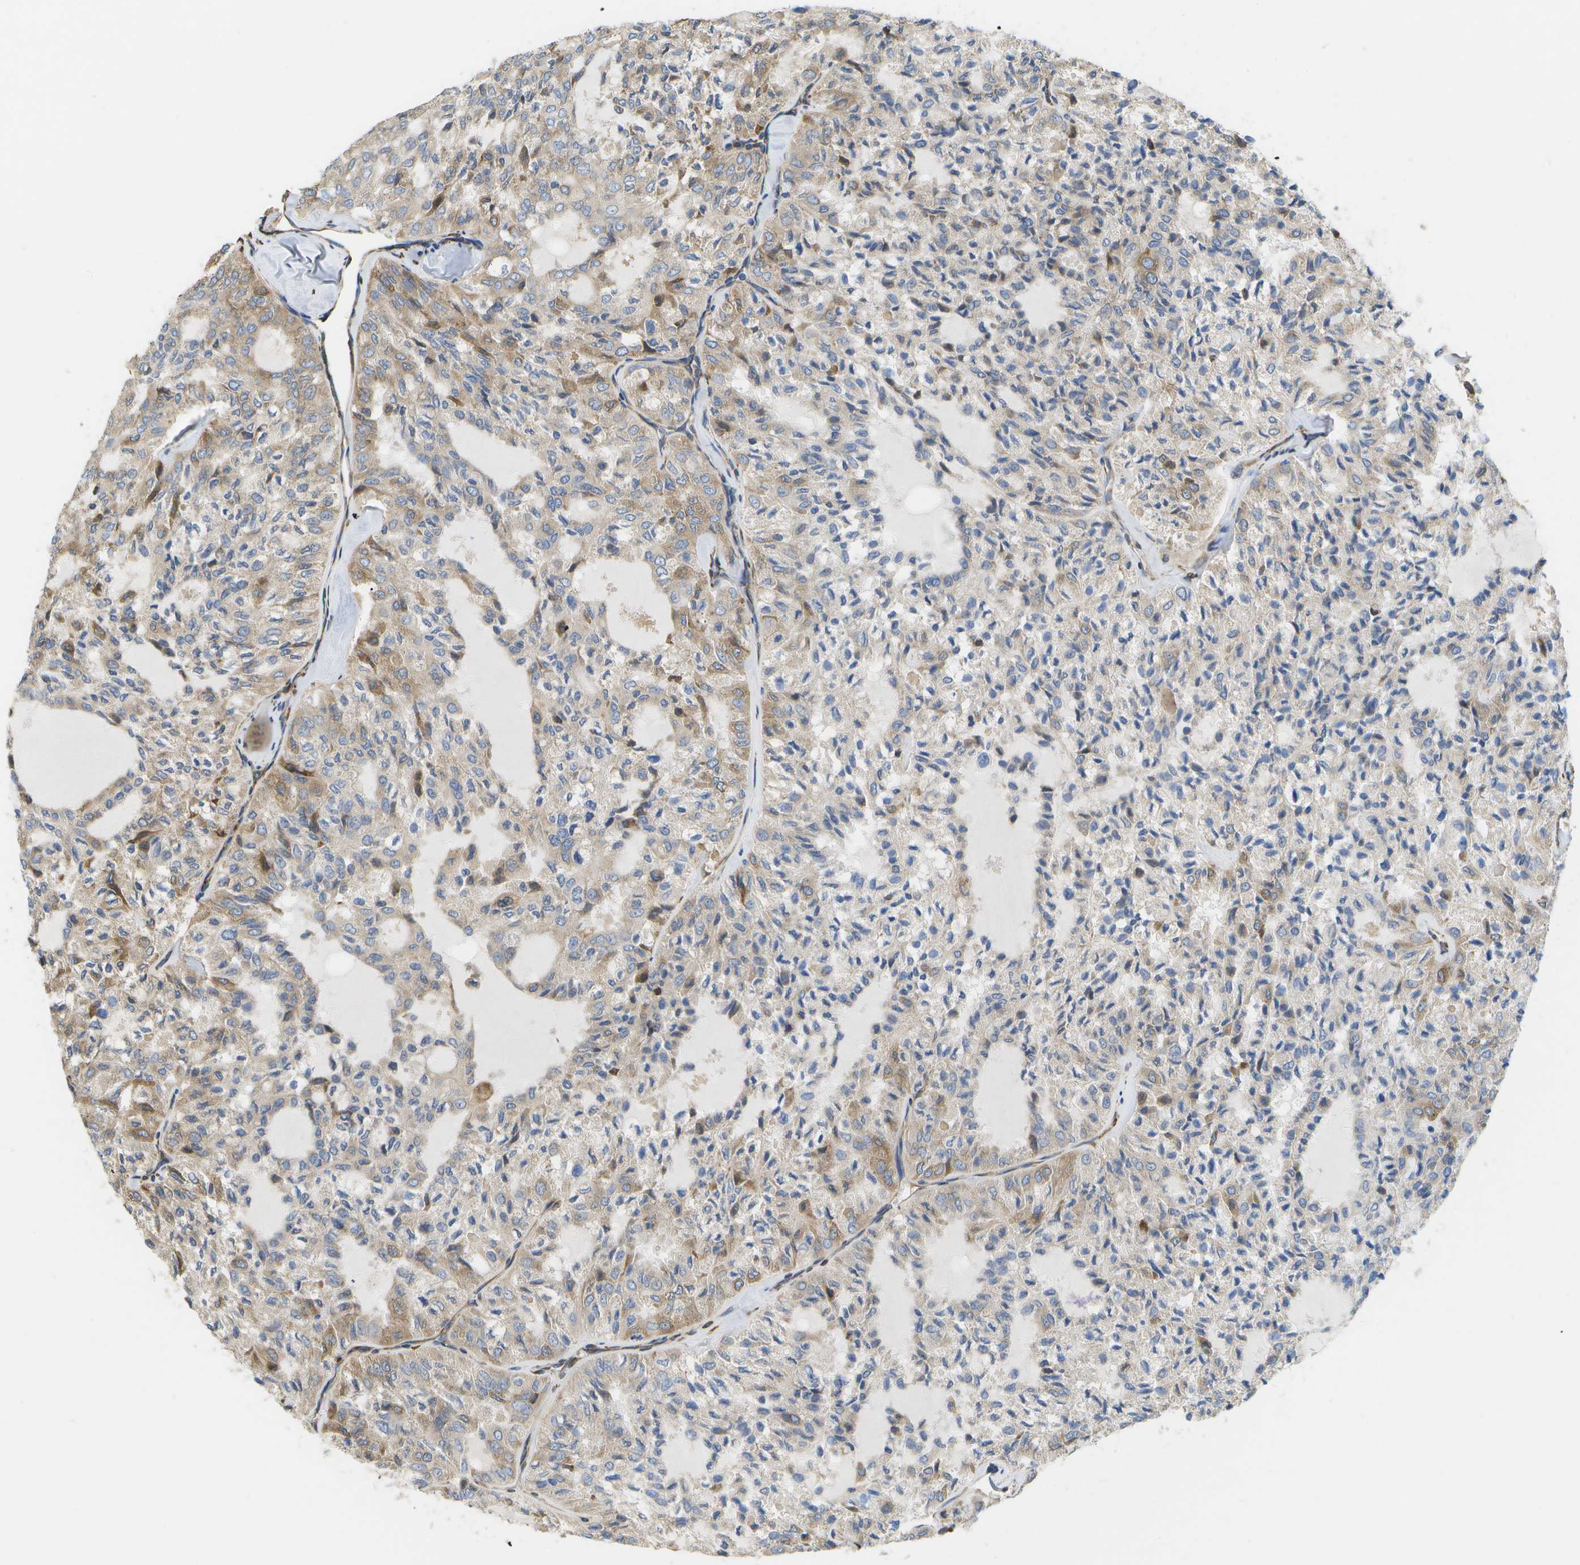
{"staining": {"intensity": "moderate", "quantity": "<25%", "location": "cytoplasmic/membranous"}, "tissue": "thyroid cancer", "cell_type": "Tumor cells", "image_type": "cancer", "snomed": [{"axis": "morphology", "description": "Follicular adenoma carcinoma, NOS"}, {"axis": "topography", "description": "Thyroid gland"}], "caption": "The histopathology image shows immunohistochemical staining of thyroid cancer (follicular adenoma carcinoma). There is moderate cytoplasmic/membranous expression is identified in about <25% of tumor cells. Using DAB (3,3'-diaminobenzidine) (brown) and hematoxylin (blue) stains, captured at high magnification using brightfield microscopy.", "gene": "ZDHHC17", "patient": {"sex": "male", "age": 75}}